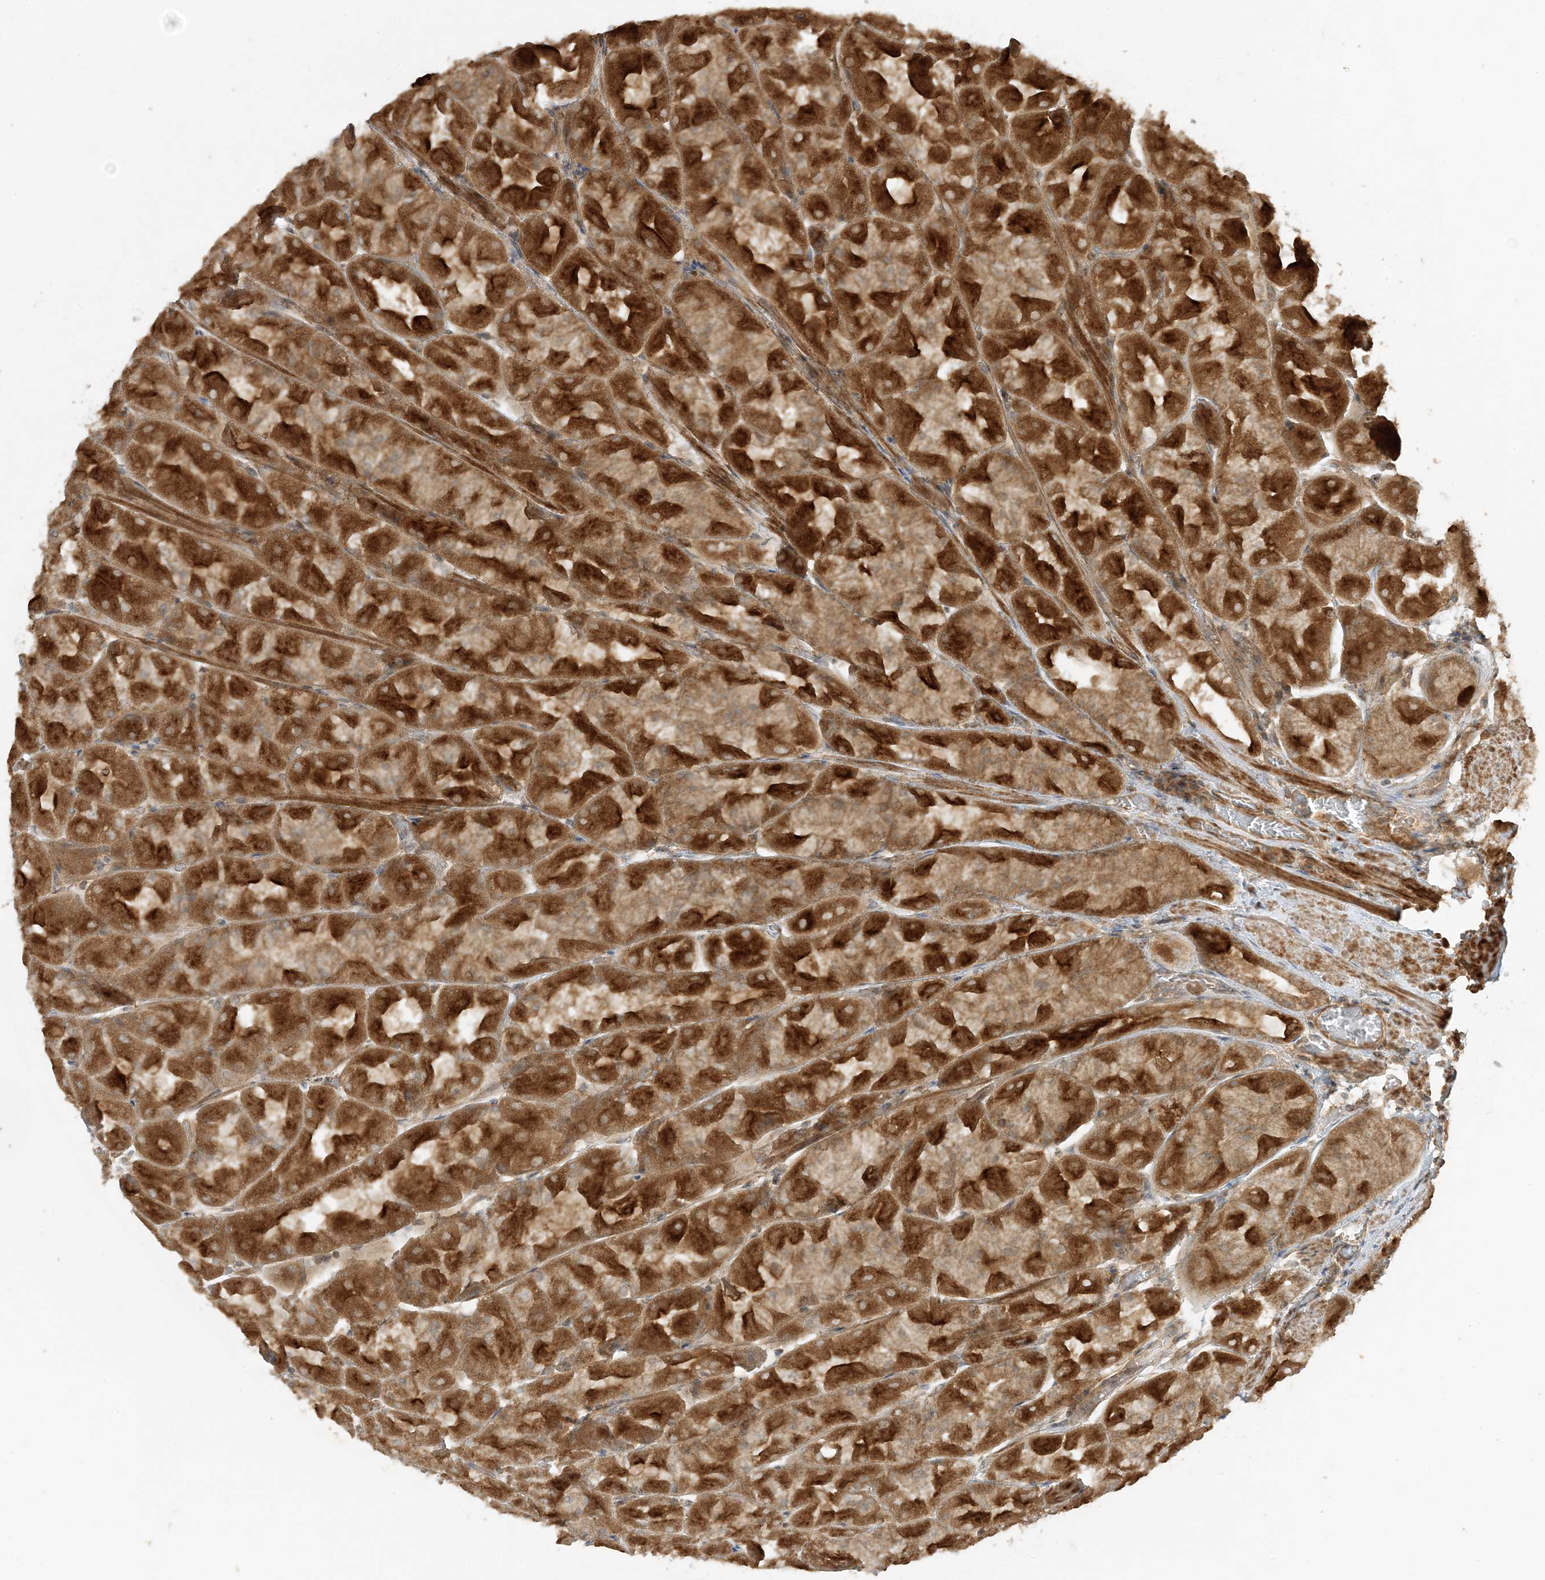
{"staining": {"intensity": "strong", "quantity": ">75%", "location": "cytoplasmic/membranous"}, "tissue": "stomach", "cell_type": "Glandular cells", "image_type": "normal", "snomed": [{"axis": "morphology", "description": "Normal tissue, NOS"}, {"axis": "topography", "description": "Stomach"}], "caption": "Brown immunohistochemical staining in benign human stomach shows strong cytoplasmic/membranous positivity in about >75% of glandular cells. The protein is stained brown, and the nuclei are stained in blue (DAB (3,3'-diaminobenzidine) IHC with brightfield microscopy, high magnification).", "gene": "XRN1", "patient": {"sex": "female", "age": 61}}